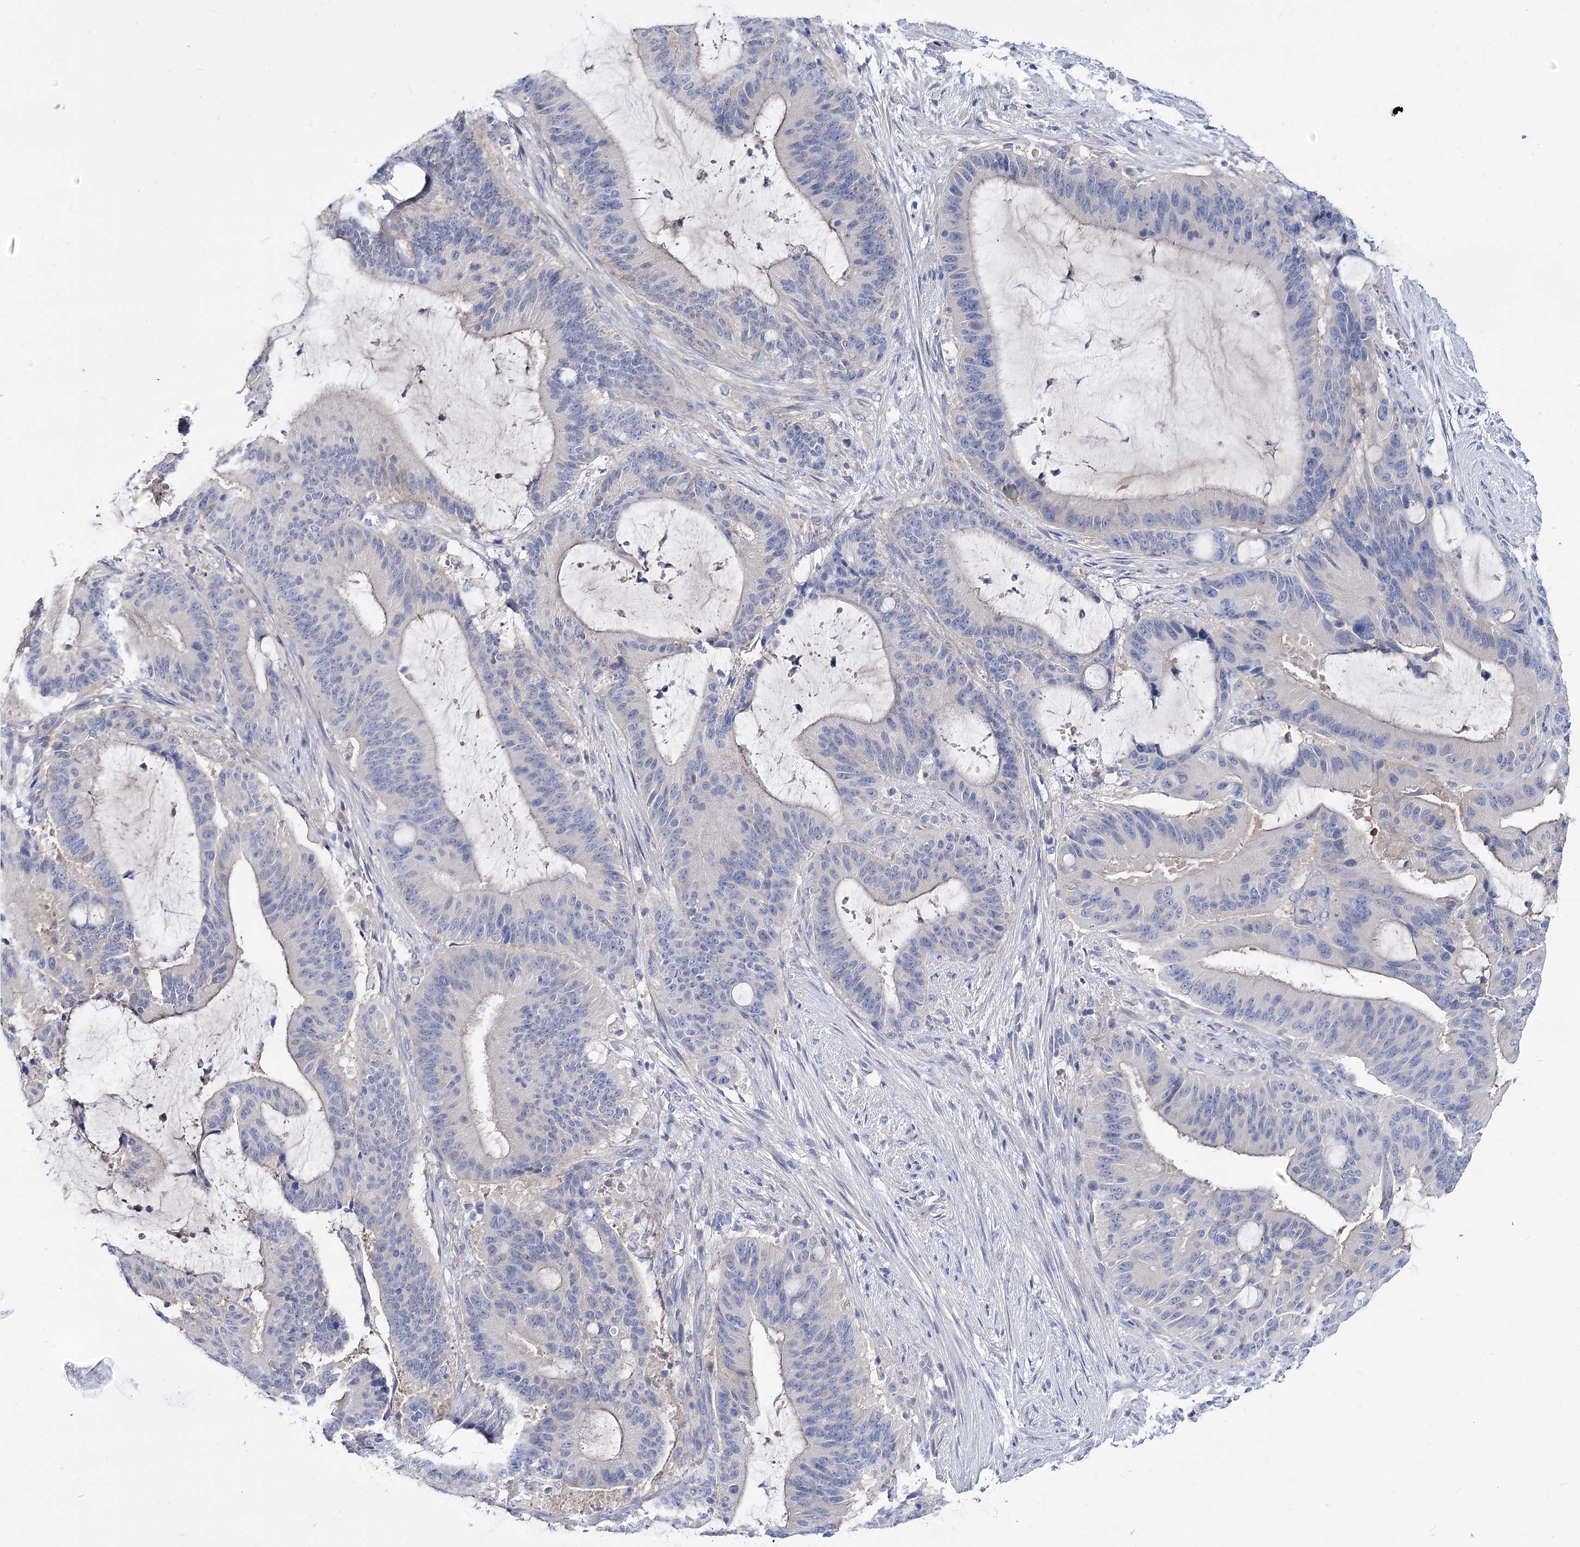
{"staining": {"intensity": "negative", "quantity": "none", "location": "none"}, "tissue": "liver cancer", "cell_type": "Tumor cells", "image_type": "cancer", "snomed": [{"axis": "morphology", "description": "Normal tissue, NOS"}, {"axis": "morphology", "description": "Cholangiocarcinoma"}, {"axis": "topography", "description": "Liver"}, {"axis": "topography", "description": "Peripheral nerve tissue"}], "caption": "There is no significant expression in tumor cells of liver cancer (cholangiocarcinoma).", "gene": "UGP2", "patient": {"sex": "female", "age": 73}}